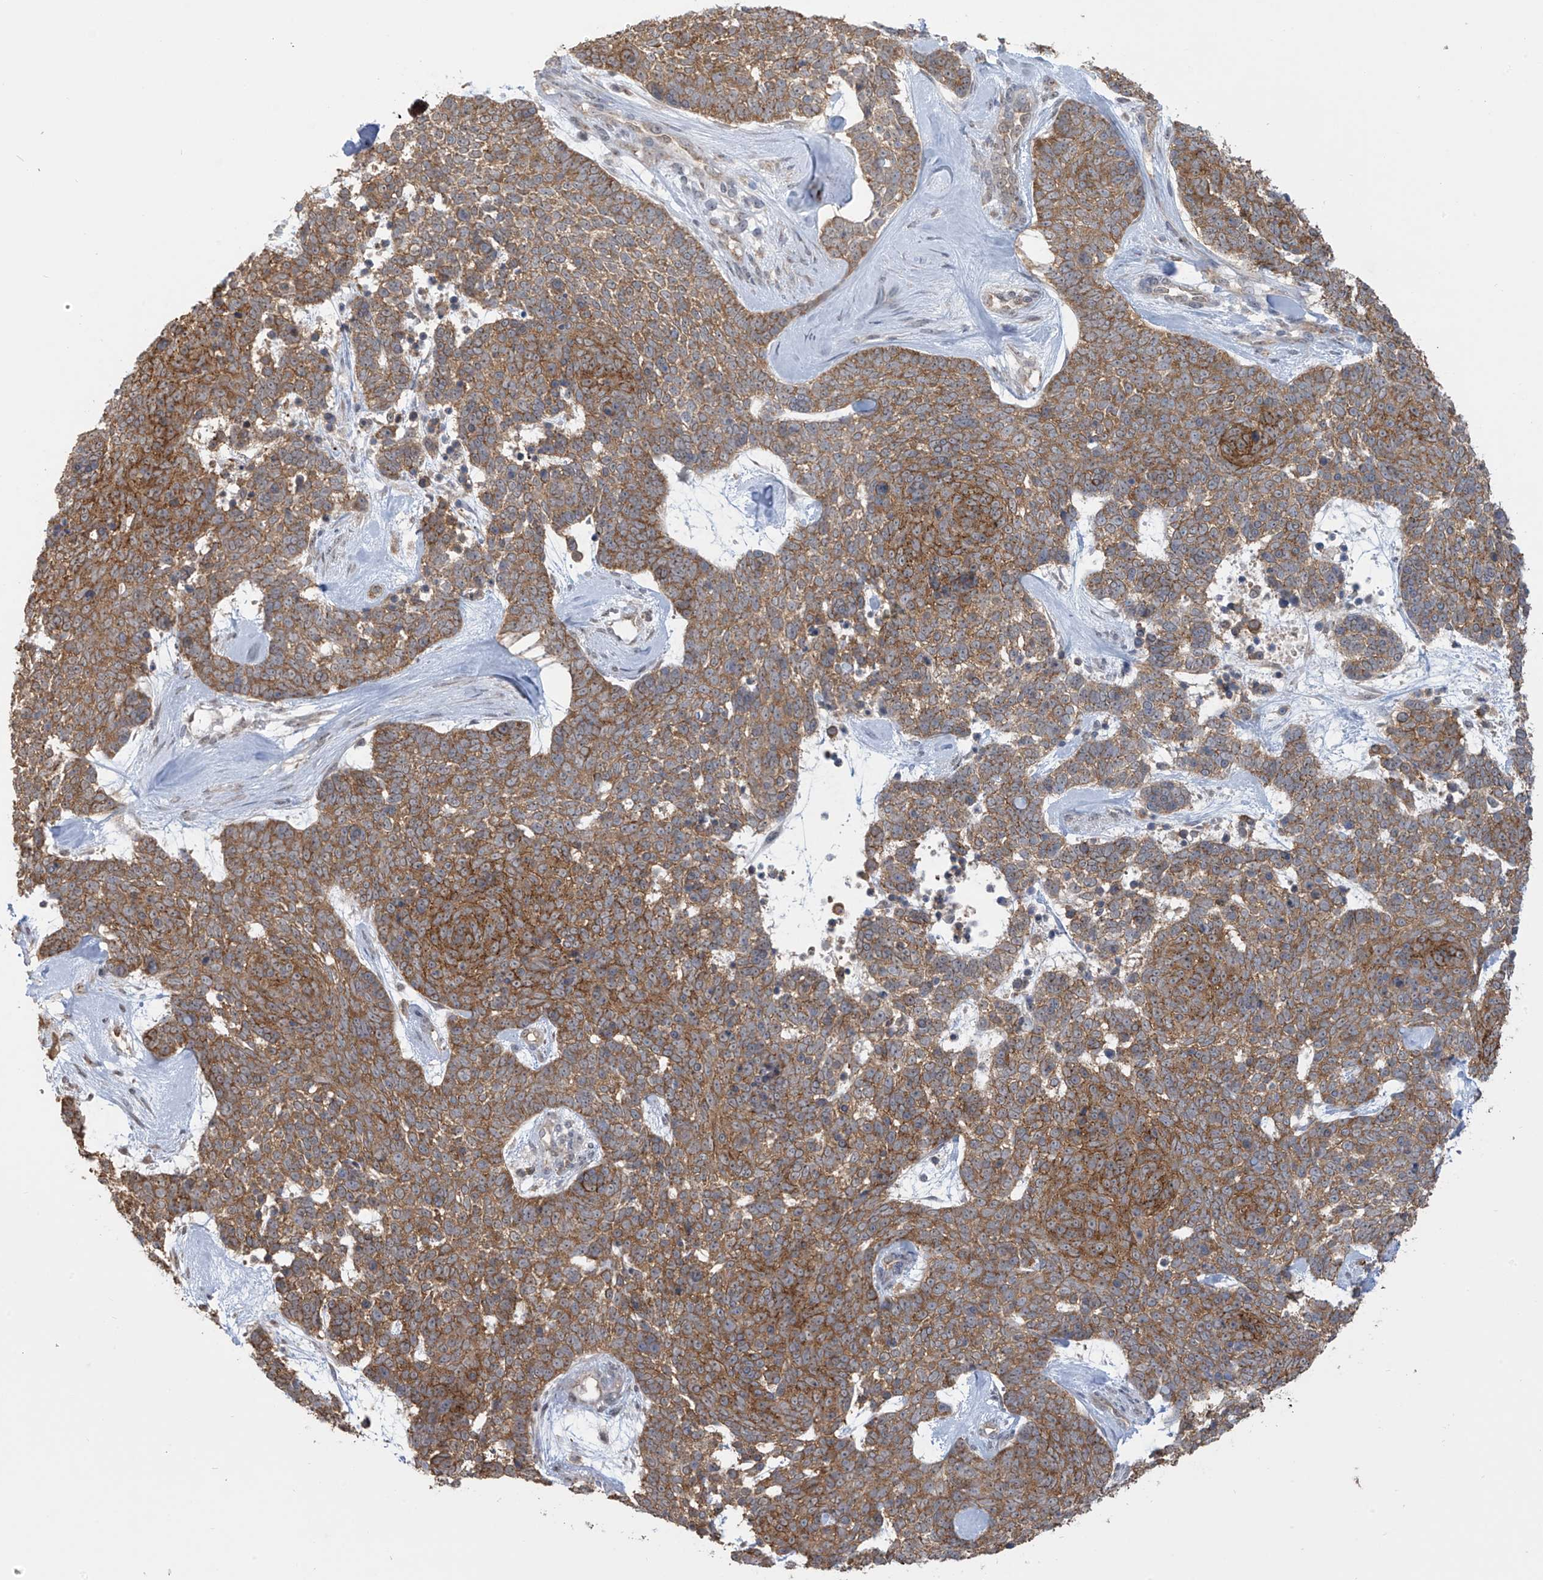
{"staining": {"intensity": "strong", "quantity": ">75%", "location": "cytoplasmic/membranous"}, "tissue": "skin cancer", "cell_type": "Tumor cells", "image_type": "cancer", "snomed": [{"axis": "morphology", "description": "Basal cell carcinoma"}, {"axis": "topography", "description": "Skin"}], "caption": "Immunohistochemistry histopathology image of neoplastic tissue: skin cancer (basal cell carcinoma) stained using immunohistochemistry demonstrates high levels of strong protein expression localized specifically in the cytoplasmic/membranous of tumor cells, appearing as a cytoplasmic/membranous brown color.", "gene": "KIAA1522", "patient": {"sex": "female", "age": 81}}